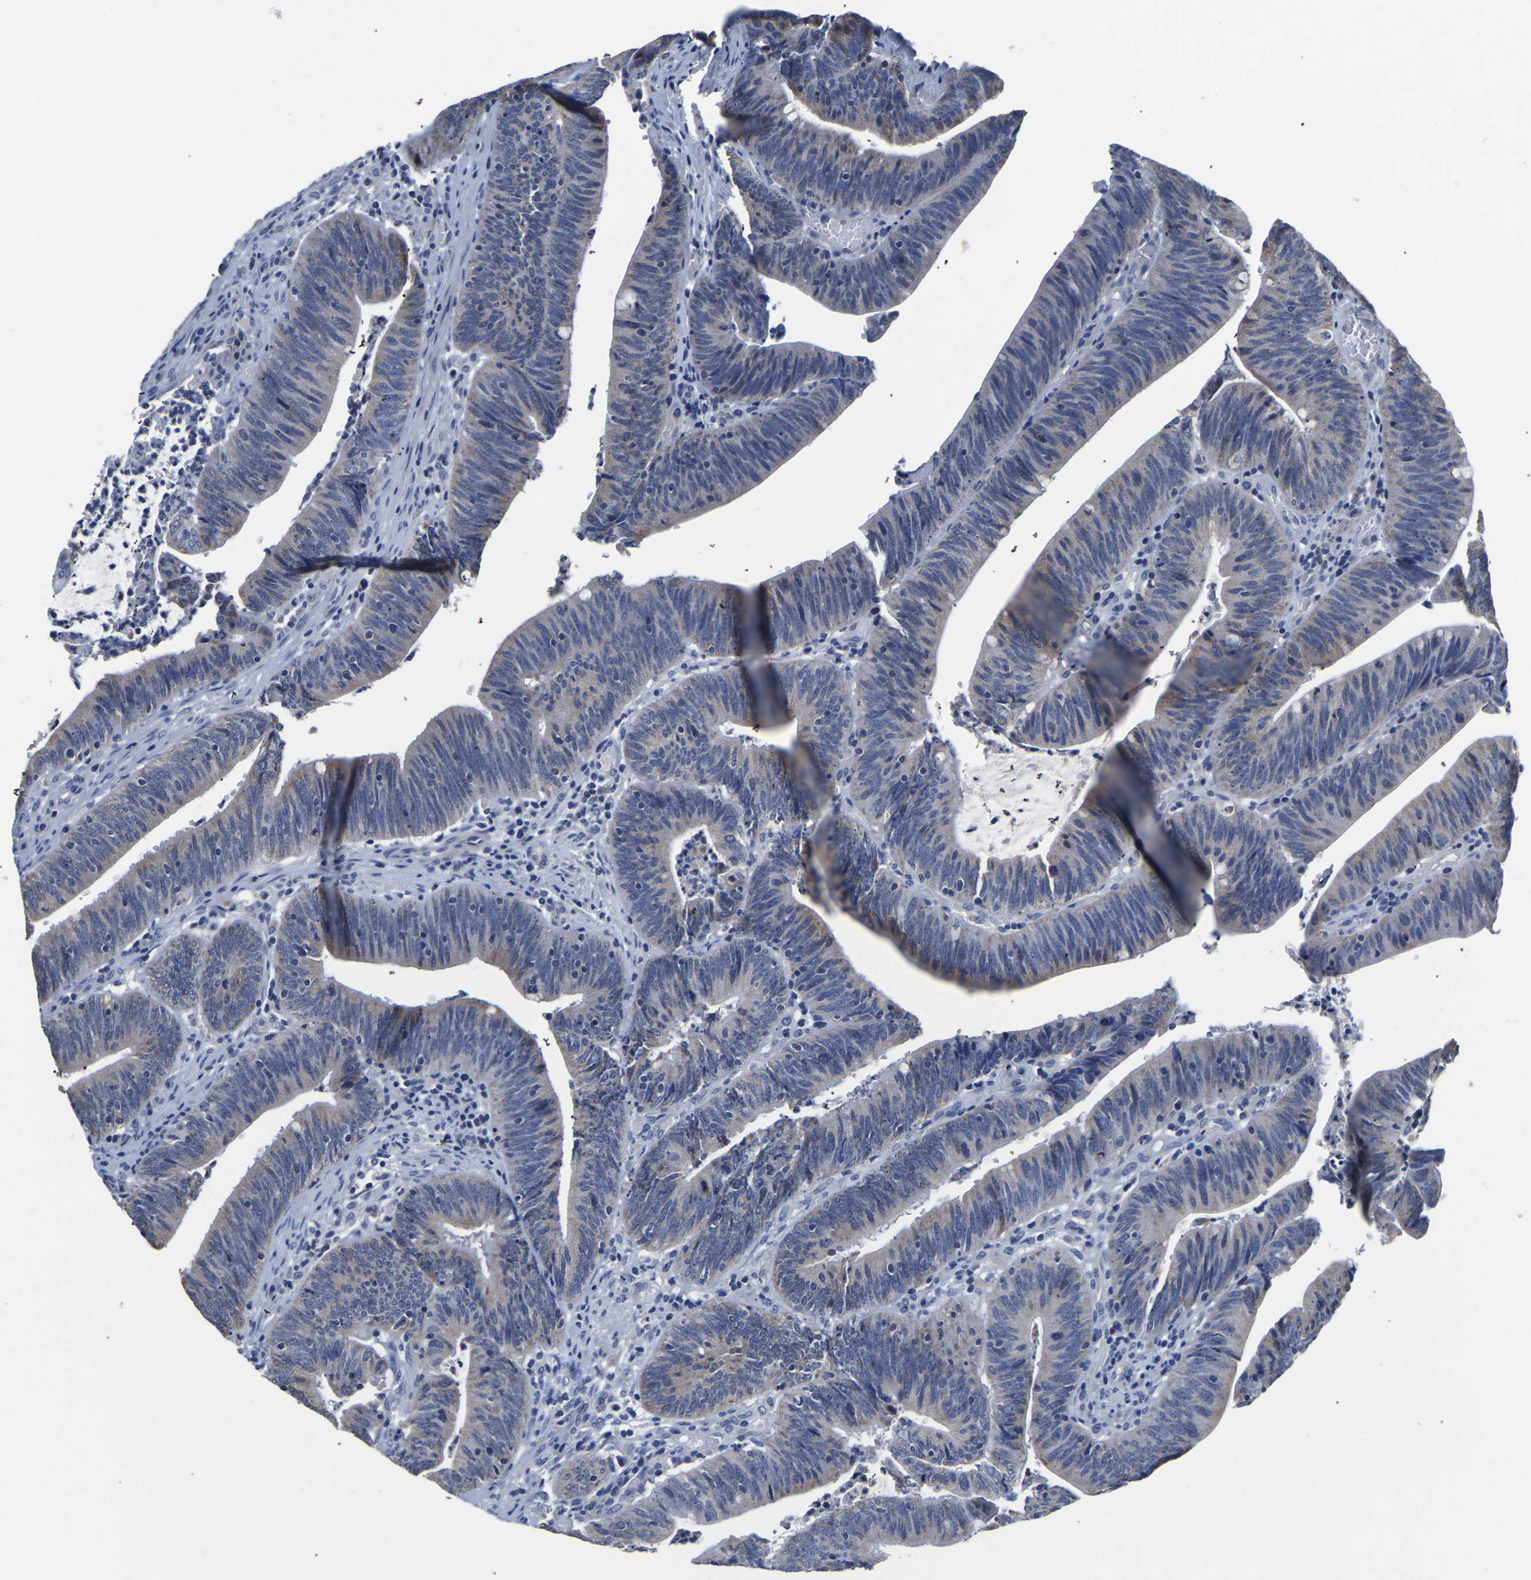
{"staining": {"intensity": "weak", "quantity": "<25%", "location": "cytoplasmic/membranous"}, "tissue": "colorectal cancer", "cell_type": "Tumor cells", "image_type": "cancer", "snomed": [{"axis": "morphology", "description": "Normal tissue, NOS"}, {"axis": "morphology", "description": "Adenocarcinoma, NOS"}, {"axis": "topography", "description": "Rectum"}], "caption": "High magnification brightfield microscopy of colorectal cancer stained with DAB (brown) and counterstained with hematoxylin (blue): tumor cells show no significant staining.", "gene": "FGD5", "patient": {"sex": "female", "age": 66}}